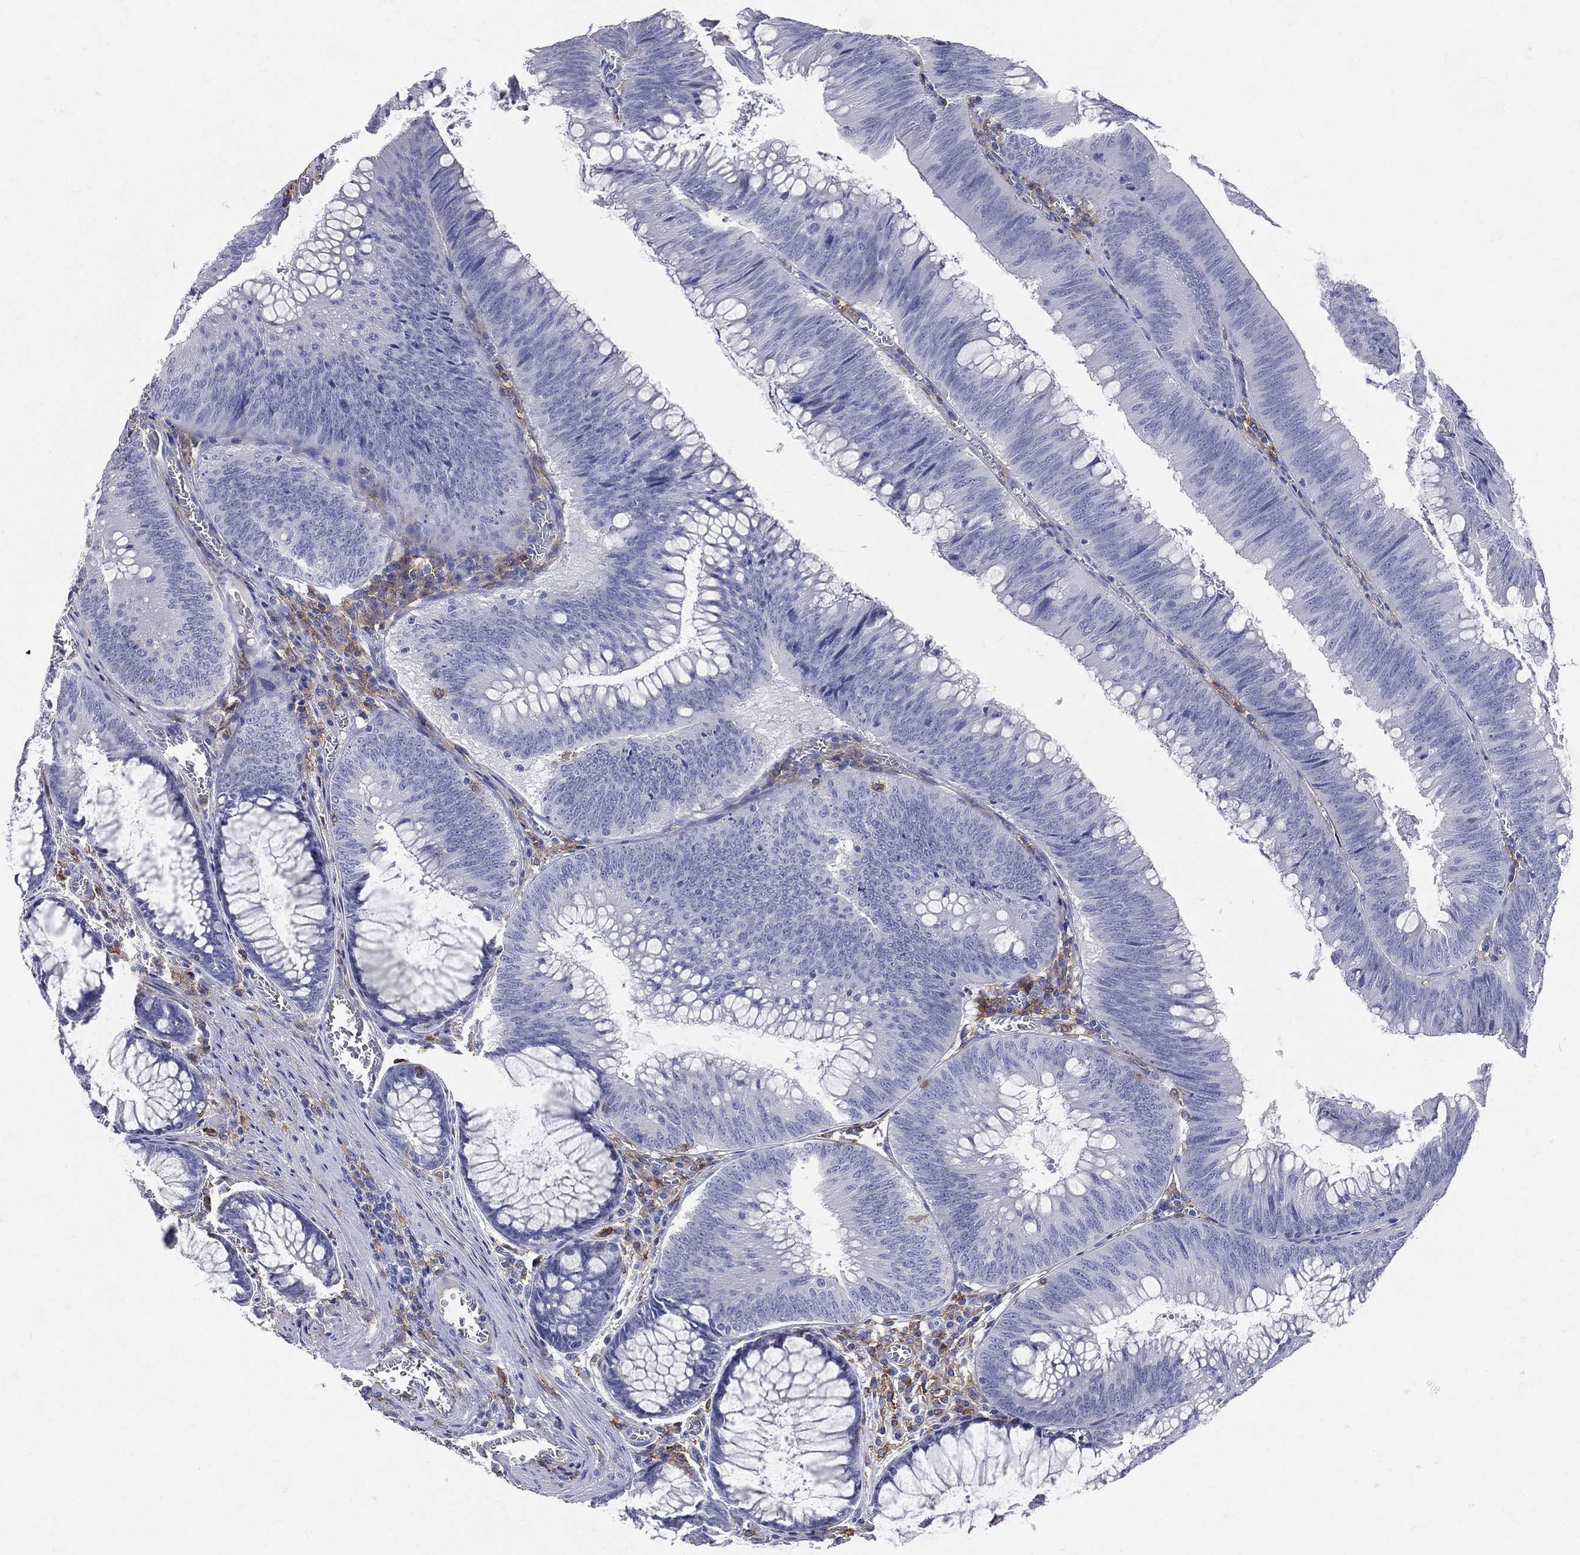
{"staining": {"intensity": "negative", "quantity": "none", "location": "none"}, "tissue": "colorectal cancer", "cell_type": "Tumor cells", "image_type": "cancer", "snomed": [{"axis": "morphology", "description": "Adenocarcinoma, NOS"}, {"axis": "topography", "description": "Rectum"}], "caption": "IHC of colorectal cancer displays no expression in tumor cells.", "gene": "CD33", "patient": {"sex": "female", "age": 72}}